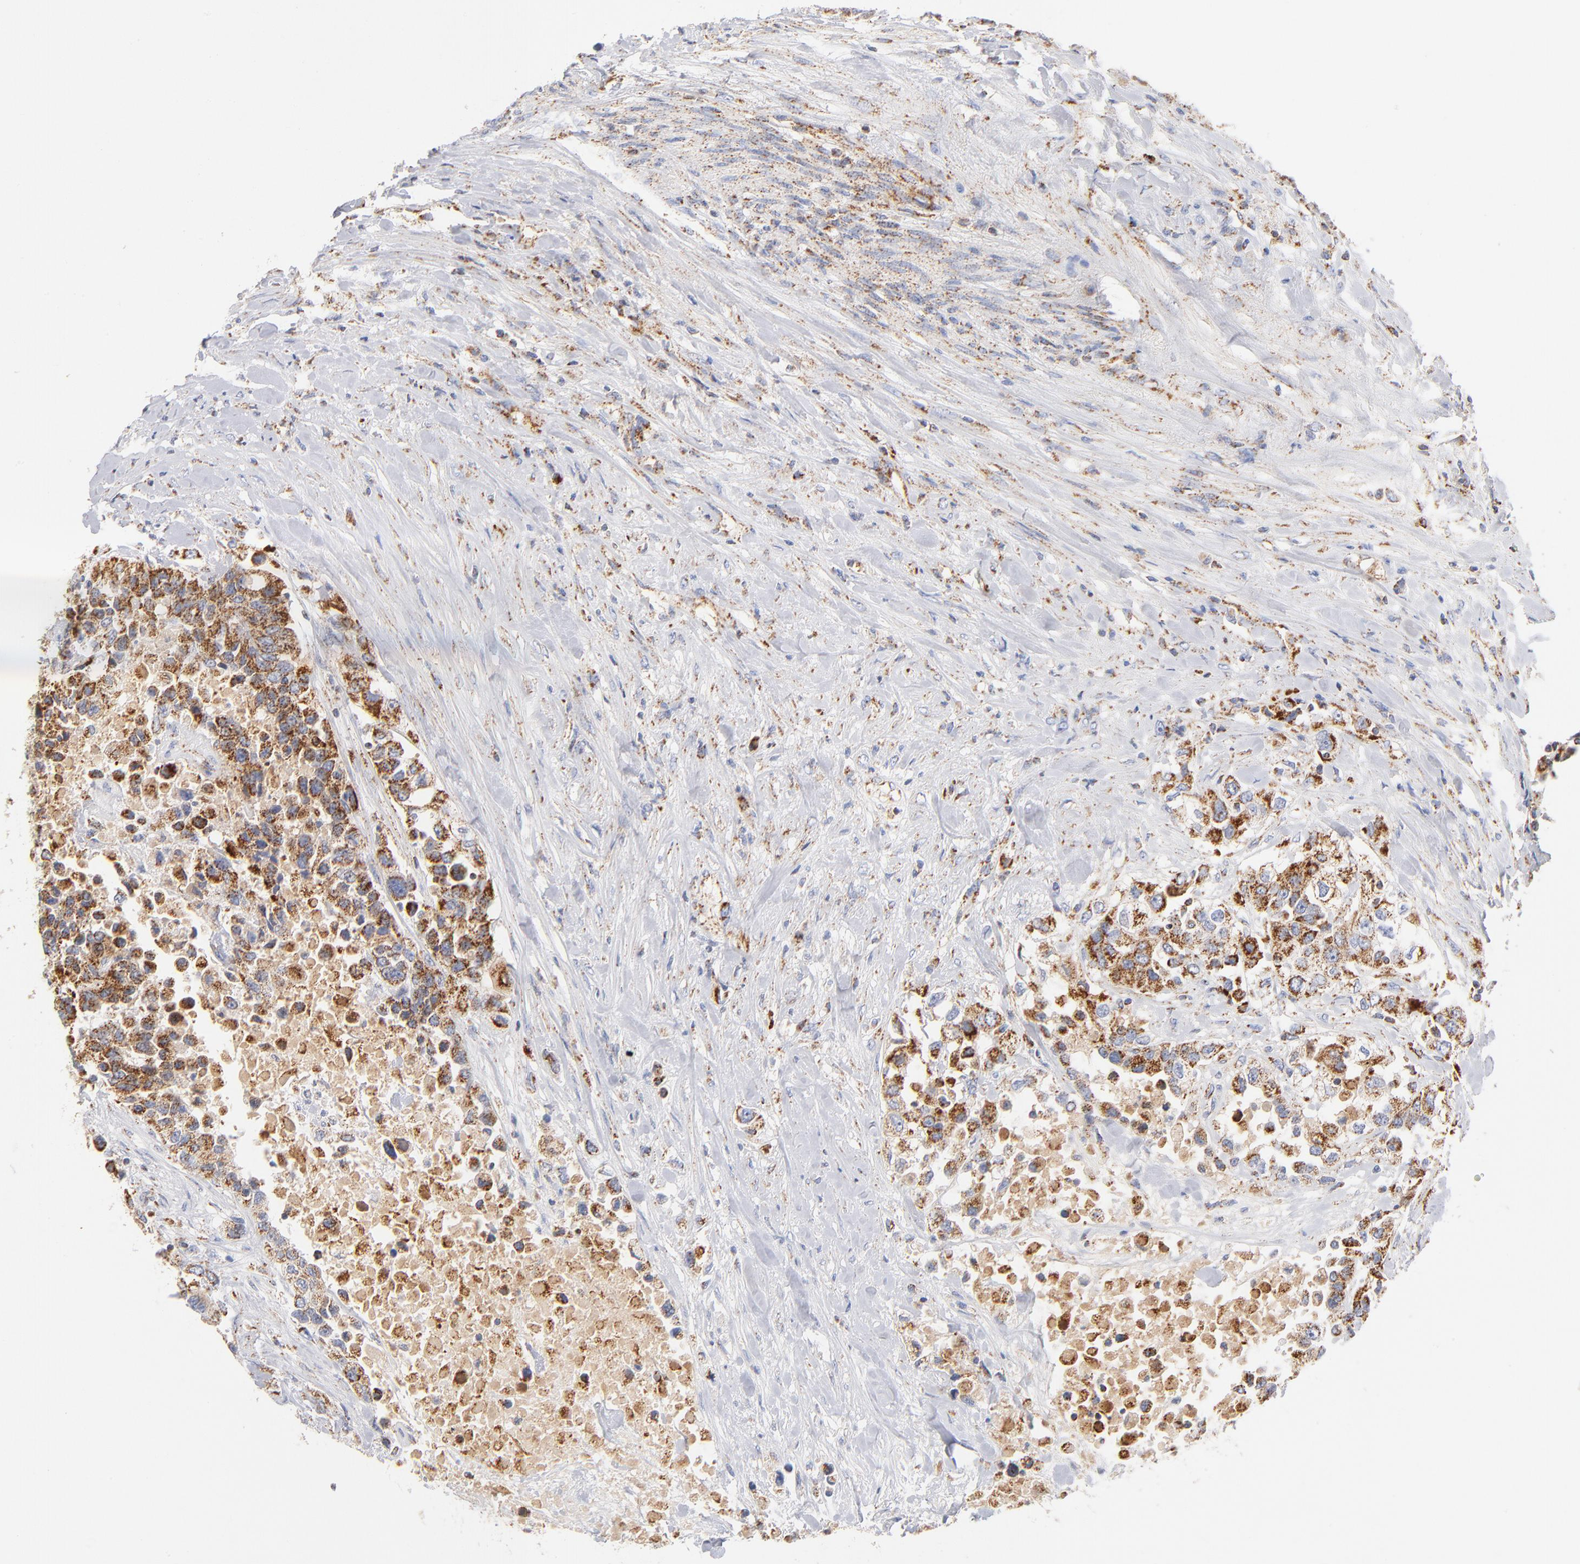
{"staining": {"intensity": "moderate", "quantity": ">75%", "location": "cytoplasmic/membranous"}, "tissue": "urothelial cancer", "cell_type": "Tumor cells", "image_type": "cancer", "snomed": [{"axis": "morphology", "description": "Urothelial carcinoma, High grade"}, {"axis": "topography", "description": "Urinary bladder"}], "caption": "Immunohistochemistry (IHC) image of human urothelial carcinoma (high-grade) stained for a protein (brown), which reveals medium levels of moderate cytoplasmic/membranous staining in approximately >75% of tumor cells.", "gene": "DLAT", "patient": {"sex": "female", "age": 80}}